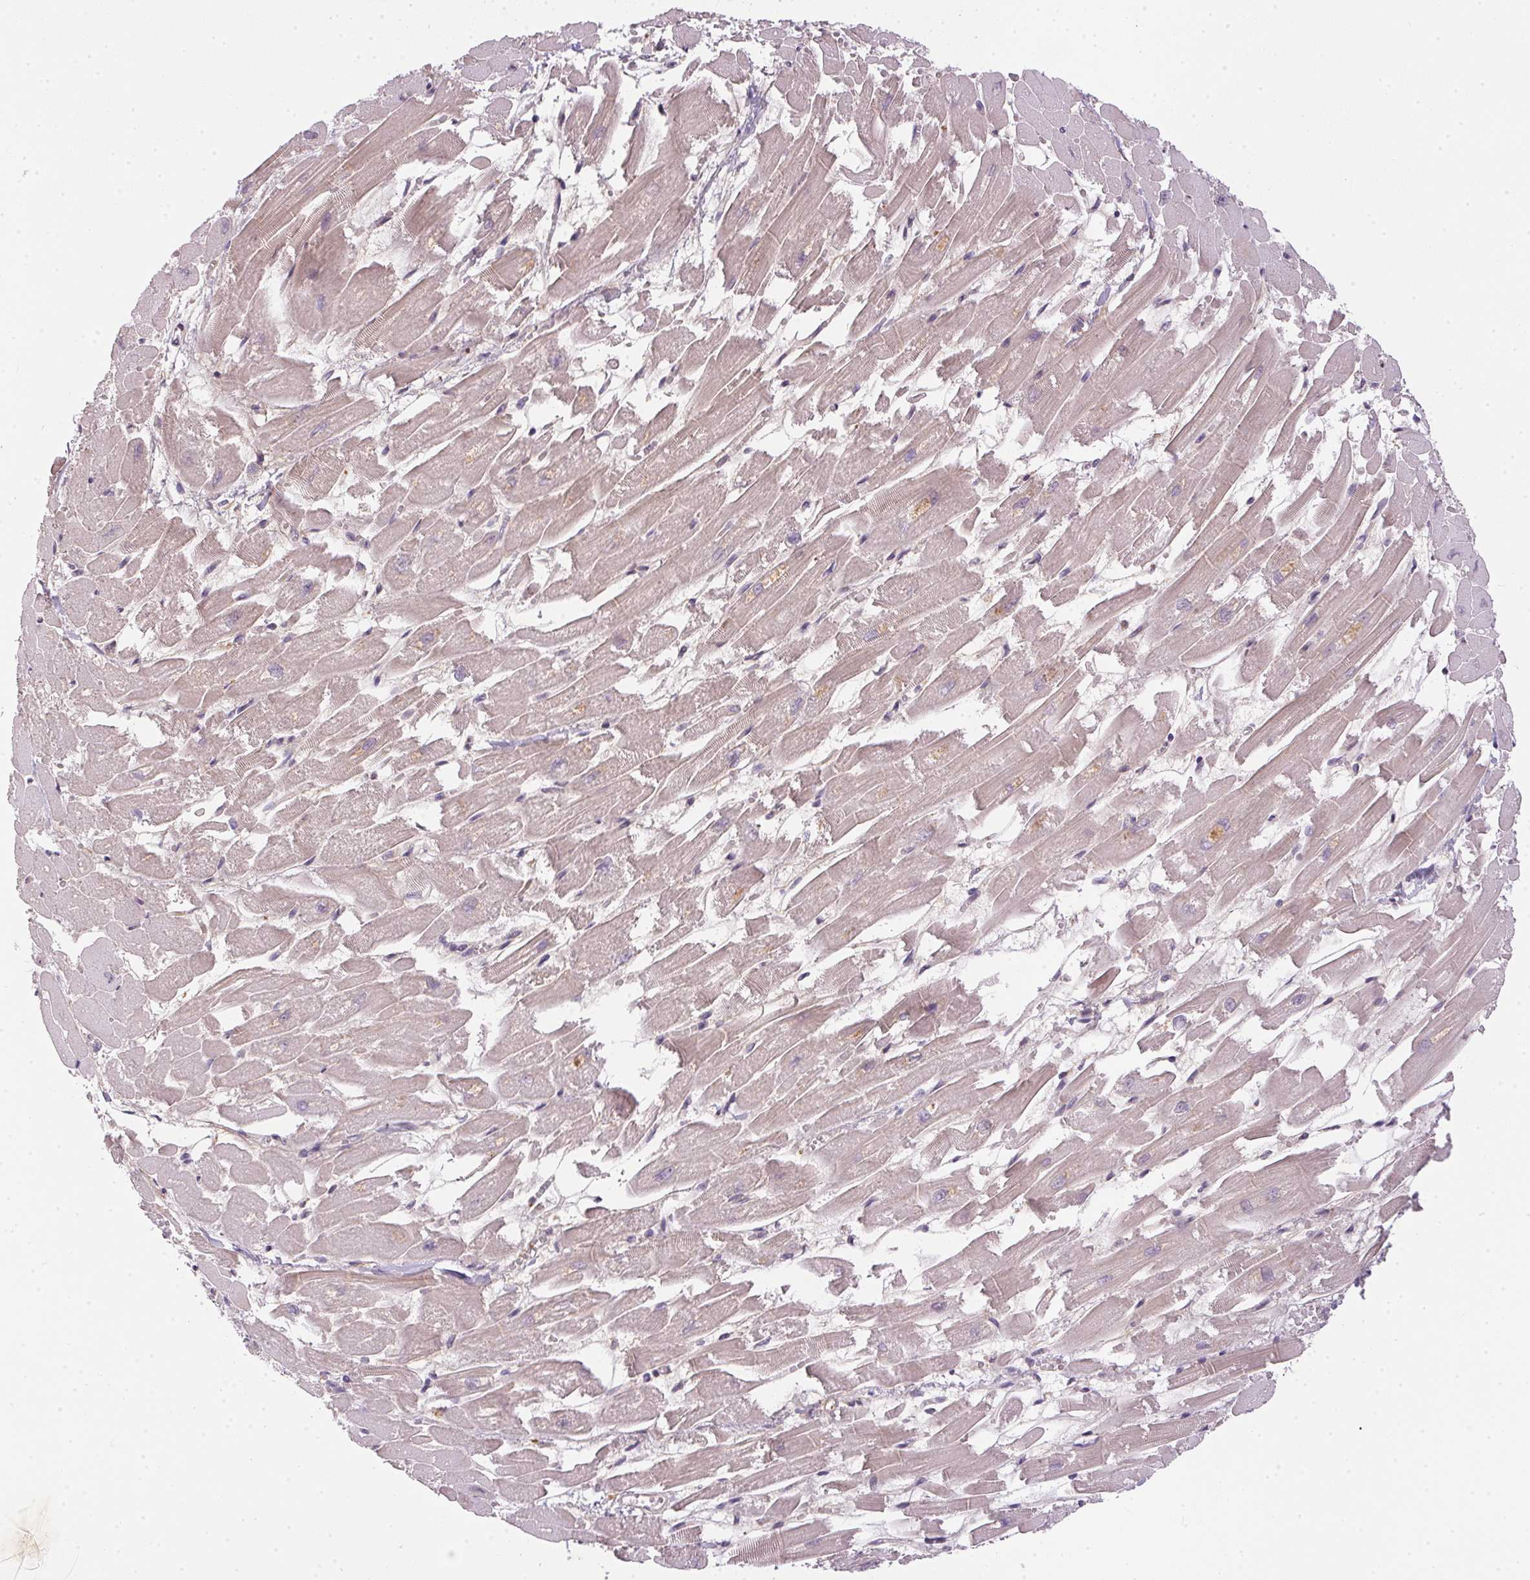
{"staining": {"intensity": "weak", "quantity": "25%-75%", "location": "cytoplasmic/membranous"}, "tissue": "heart muscle", "cell_type": "Cardiomyocytes", "image_type": "normal", "snomed": [{"axis": "morphology", "description": "Normal tissue, NOS"}, {"axis": "topography", "description": "Heart"}], "caption": "Immunohistochemical staining of normal heart muscle displays 25%-75% levels of weak cytoplasmic/membranous protein staining in about 25%-75% of cardiomyocytes. Using DAB (brown) and hematoxylin (blue) stains, captured at high magnification using brightfield microscopy.", "gene": "CFAP92", "patient": {"sex": "female", "age": 52}}